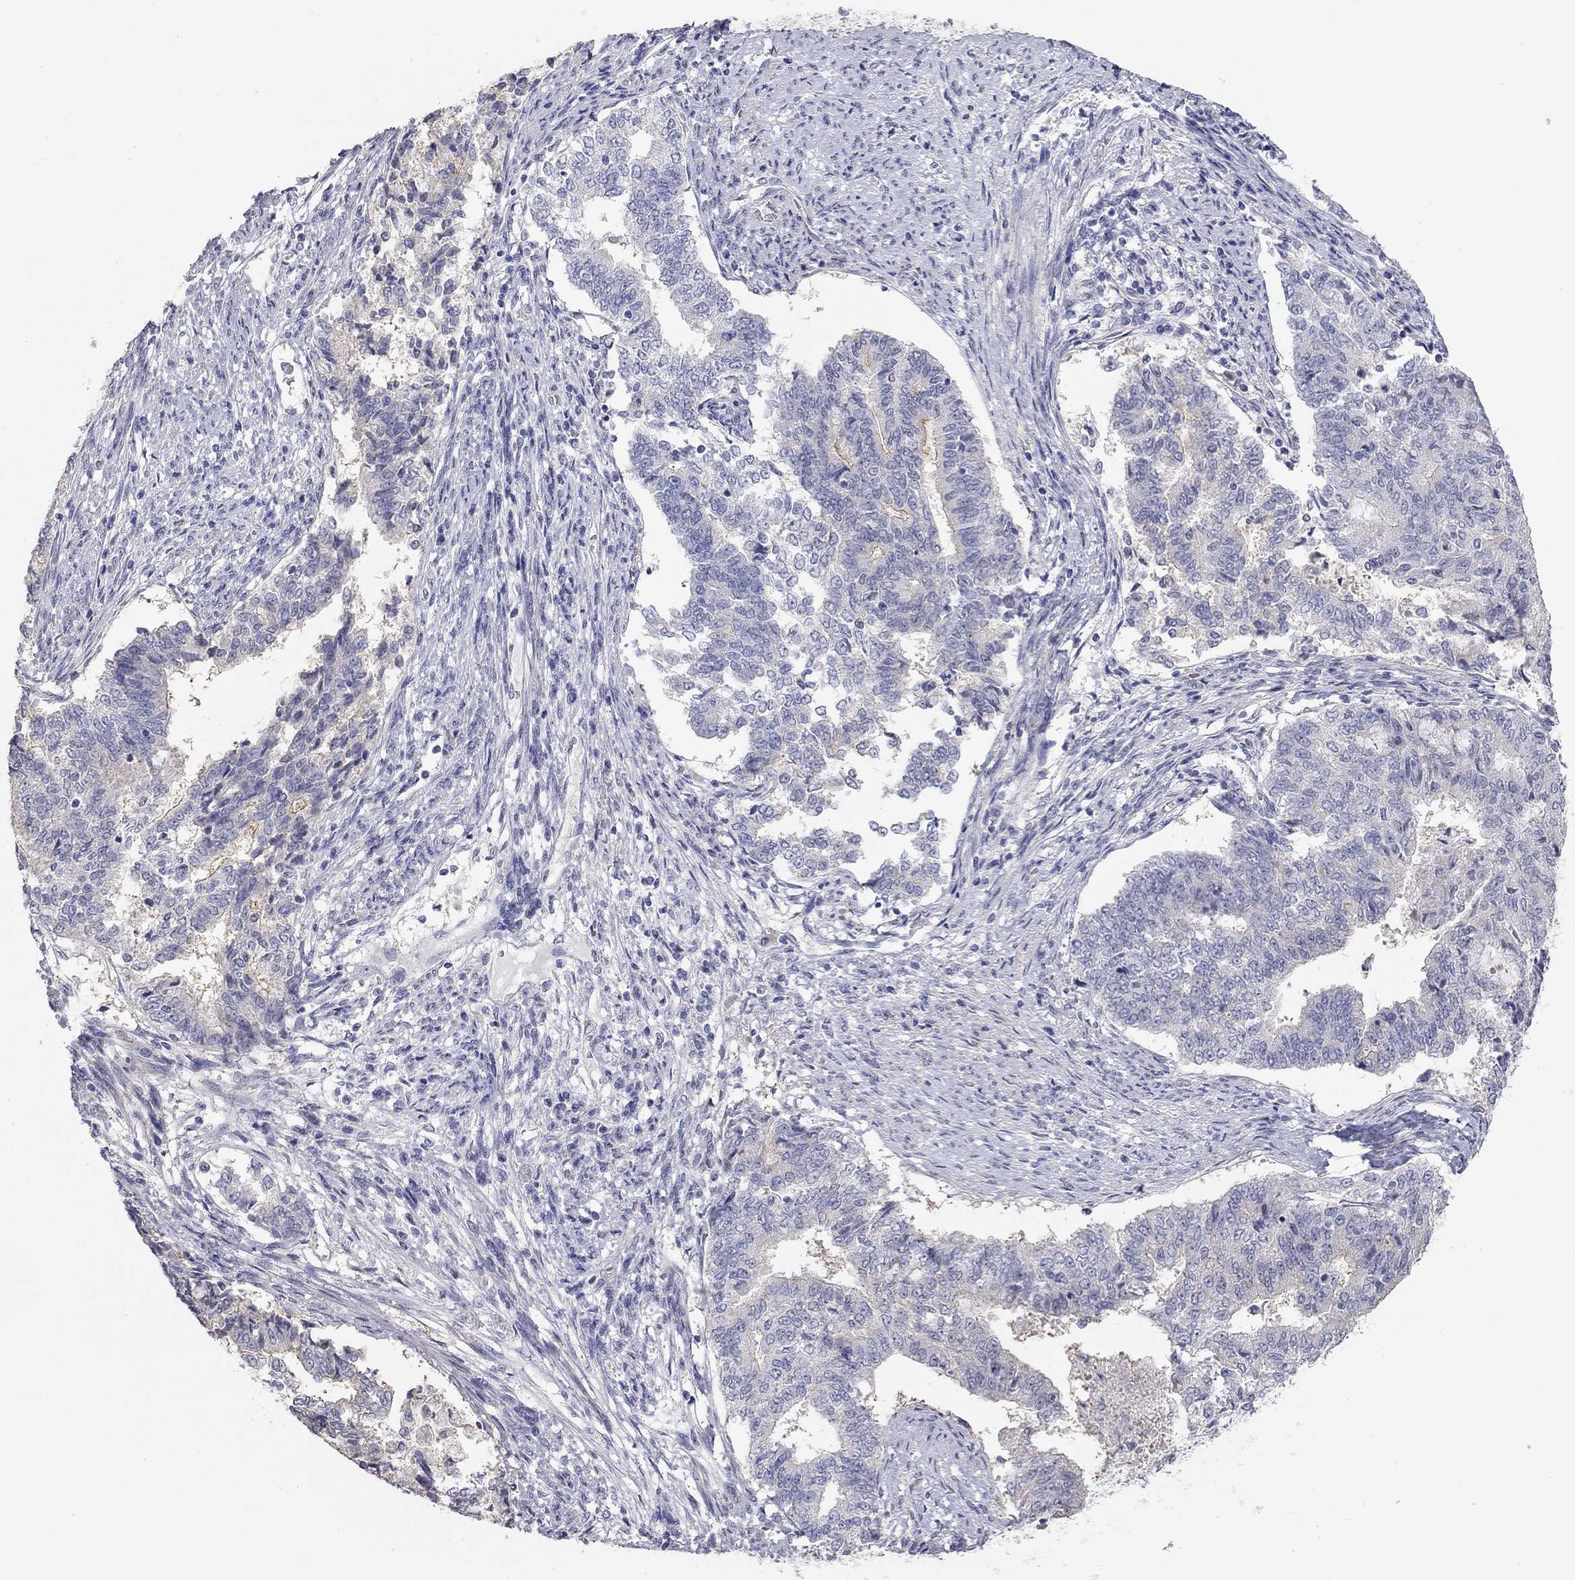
{"staining": {"intensity": "negative", "quantity": "none", "location": "none"}, "tissue": "endometrial cancer", "cell_type": "Tumor cells", "image_type": "cancer", "snomed": [{"axis": "morphology", "description": "Adenocarcinoma, NOS"}, {"axis": "topography", "description": "Endometrium"}], "caption": "IHC micrograph of neoplastic tissue: human endometrial cancer stained with DAB (3,3'-diaminobenzidine) exhibits no significant protein expression in tumor cells.", "gene": "PAPSS2", "patient": {"sex": "female", "age": 65}}